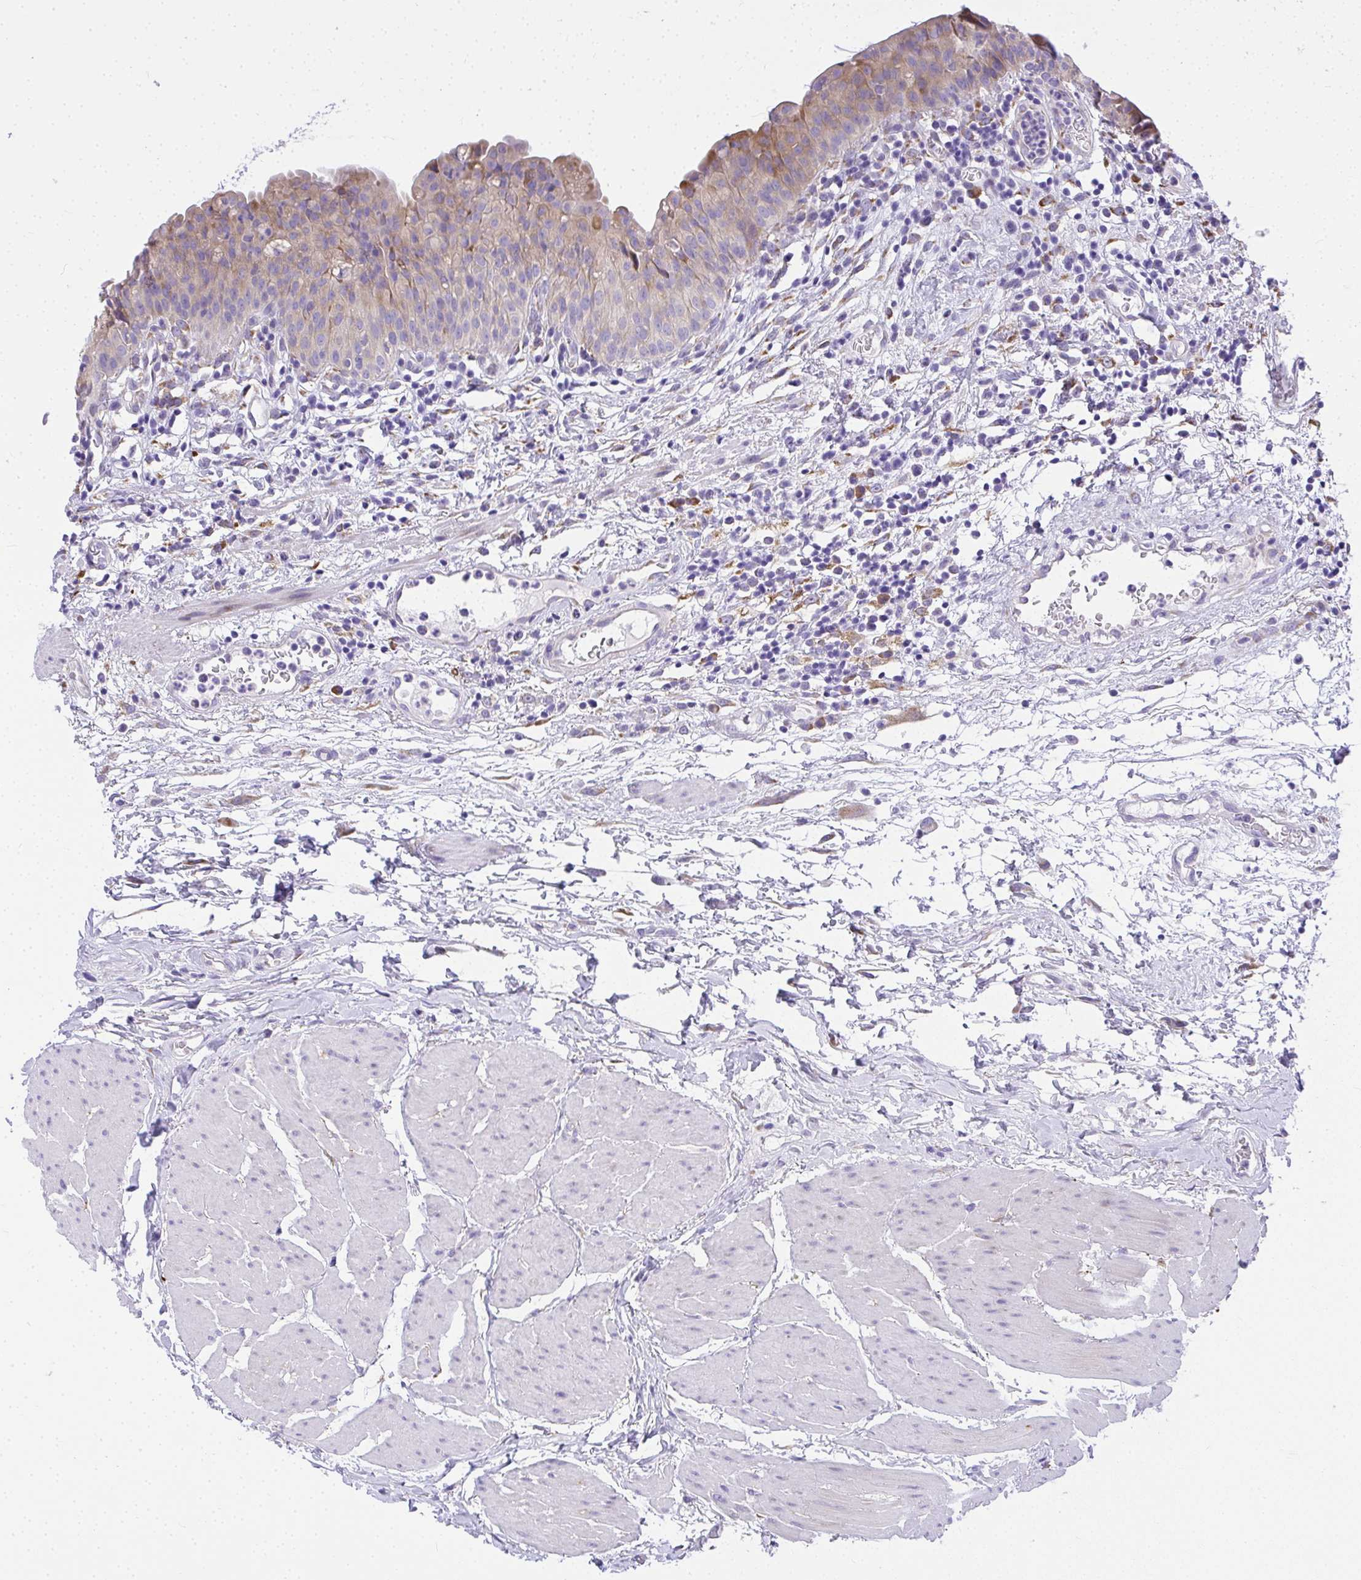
{"staining": {"intensity": "moderate", "quantity": "25%-75%", "location": "cytoplasmic/membranous"}, "tissue": "urinary bladder", "cell_type": "Urothelial cells", "image_type": "normal", "snomed": [{"axis": "morphology", "description": "Normal tissue, NOS"}, {"axis": "morphology", "description": "Inflammation, NOS"}, {"axis": "topography", "description": "Urinary bladder"}], "caption": "High-power microscopy captured an immunohistochemistry (IHC) photomicrograph of normal urinary bladder, revealing moderate cytoplasmic/membranous expression in approximately 25%-75% of urothelial cells. (Stains: DAB in brown, nuclei in blue, Microscopy: brightfield microscopy at high magnification).", "gene": "ADRA2C", "patient": {"sex": "male", "age": 57}}